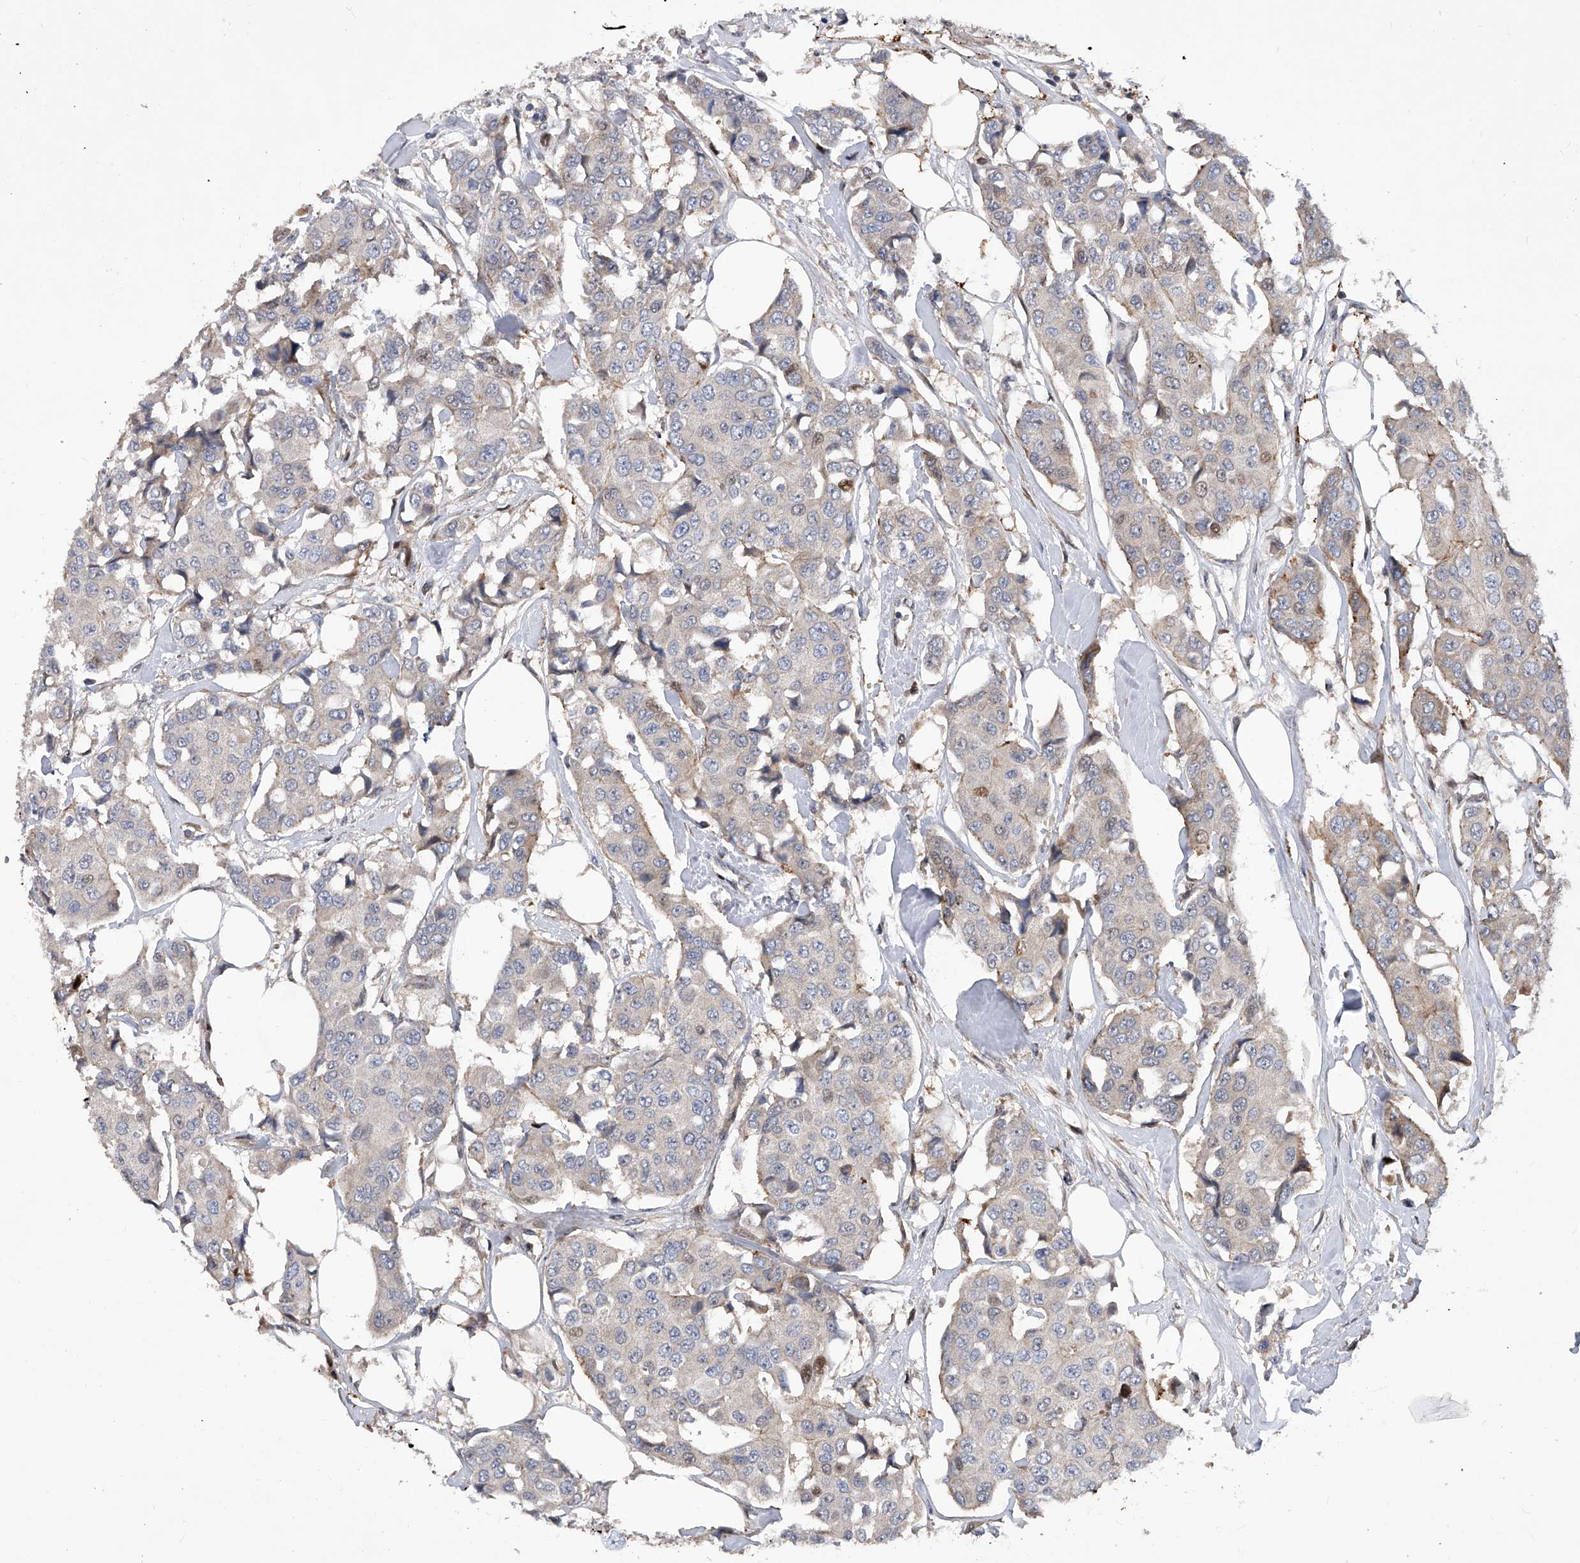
{"staining": {"intensity": "weak", "quantity": "<25%", "location": "cytoplasmic/membranous"}, "tissue": "breast cancer", "cell_type": "Tumor cells", "image_type": "cancer", "snomed": [{"axis": "morphology", "description": "Duct carcinoma"}, {"axis": "topography", "description": "Breast"}], "caption": "Tumor cells show no significant protein positivity in invasive ductal carcinoma (breast). (DAB immunohistochemistry (IHC) visualized using brightfield microscopy, high magnification).", "gene": "PDSS2", "patient": {"sex": "female", "age": 80}}